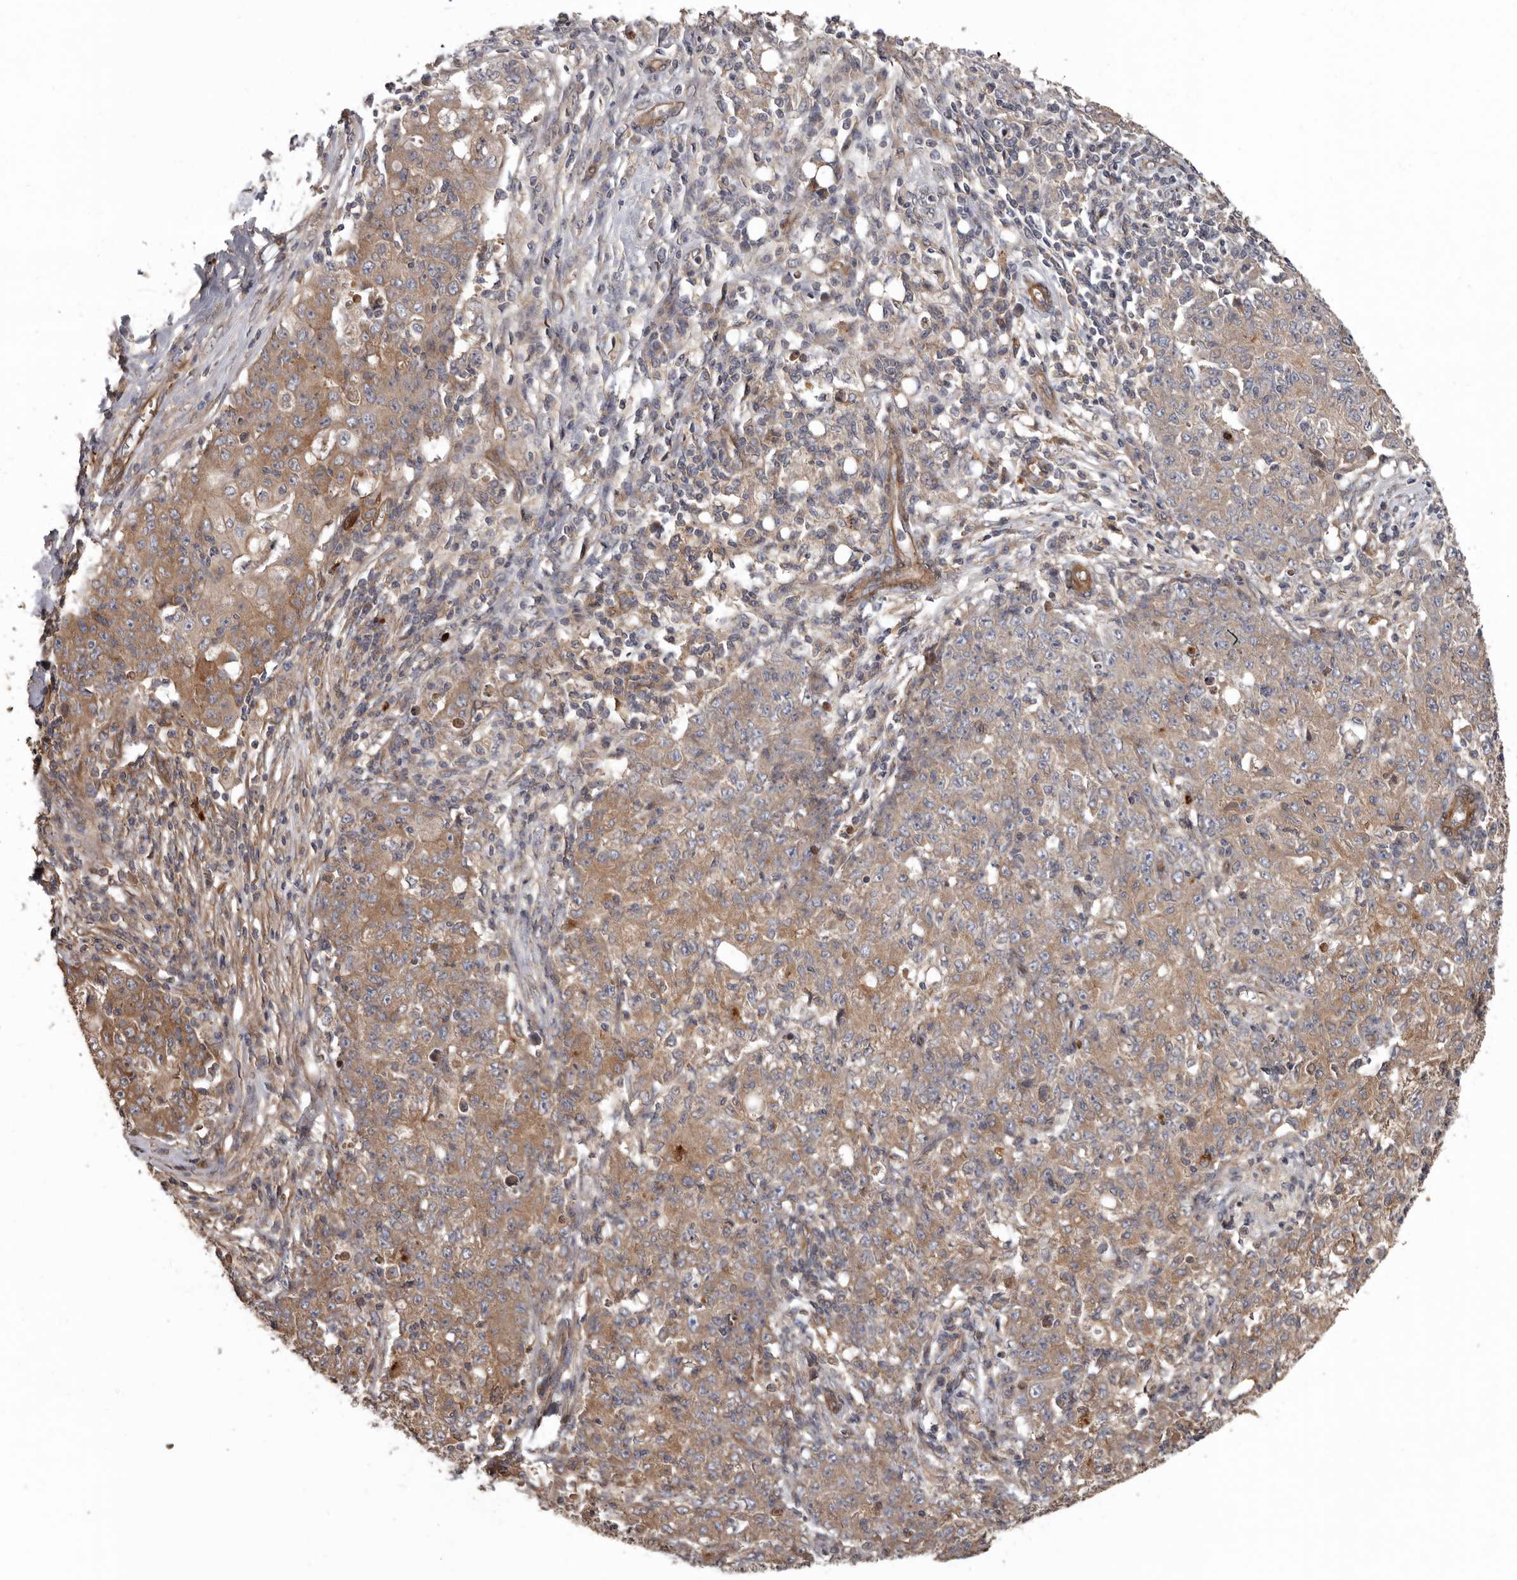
{"staining": {"intensity": "weak", "quantity": ">75%", "location": "cytoplasmic/membranous"}, "tissue": "ovarian cancer", "cell_type": "Tumor cells", "image_type": "cancer", "snomed": [{"axis": "morphology", "description": "Carcinoma, endometroid"}, {"axis": "topography", "description": "Ovary"}], "caption": "Endometroid carcinoma (ovarian) stained for a protein (brown) shows weak cytoplasmic/membranous positive positivity in about >75% of tumor cells.", "gene": "ARHGEF5", "patient": {"sex": "female", "age": 42}}